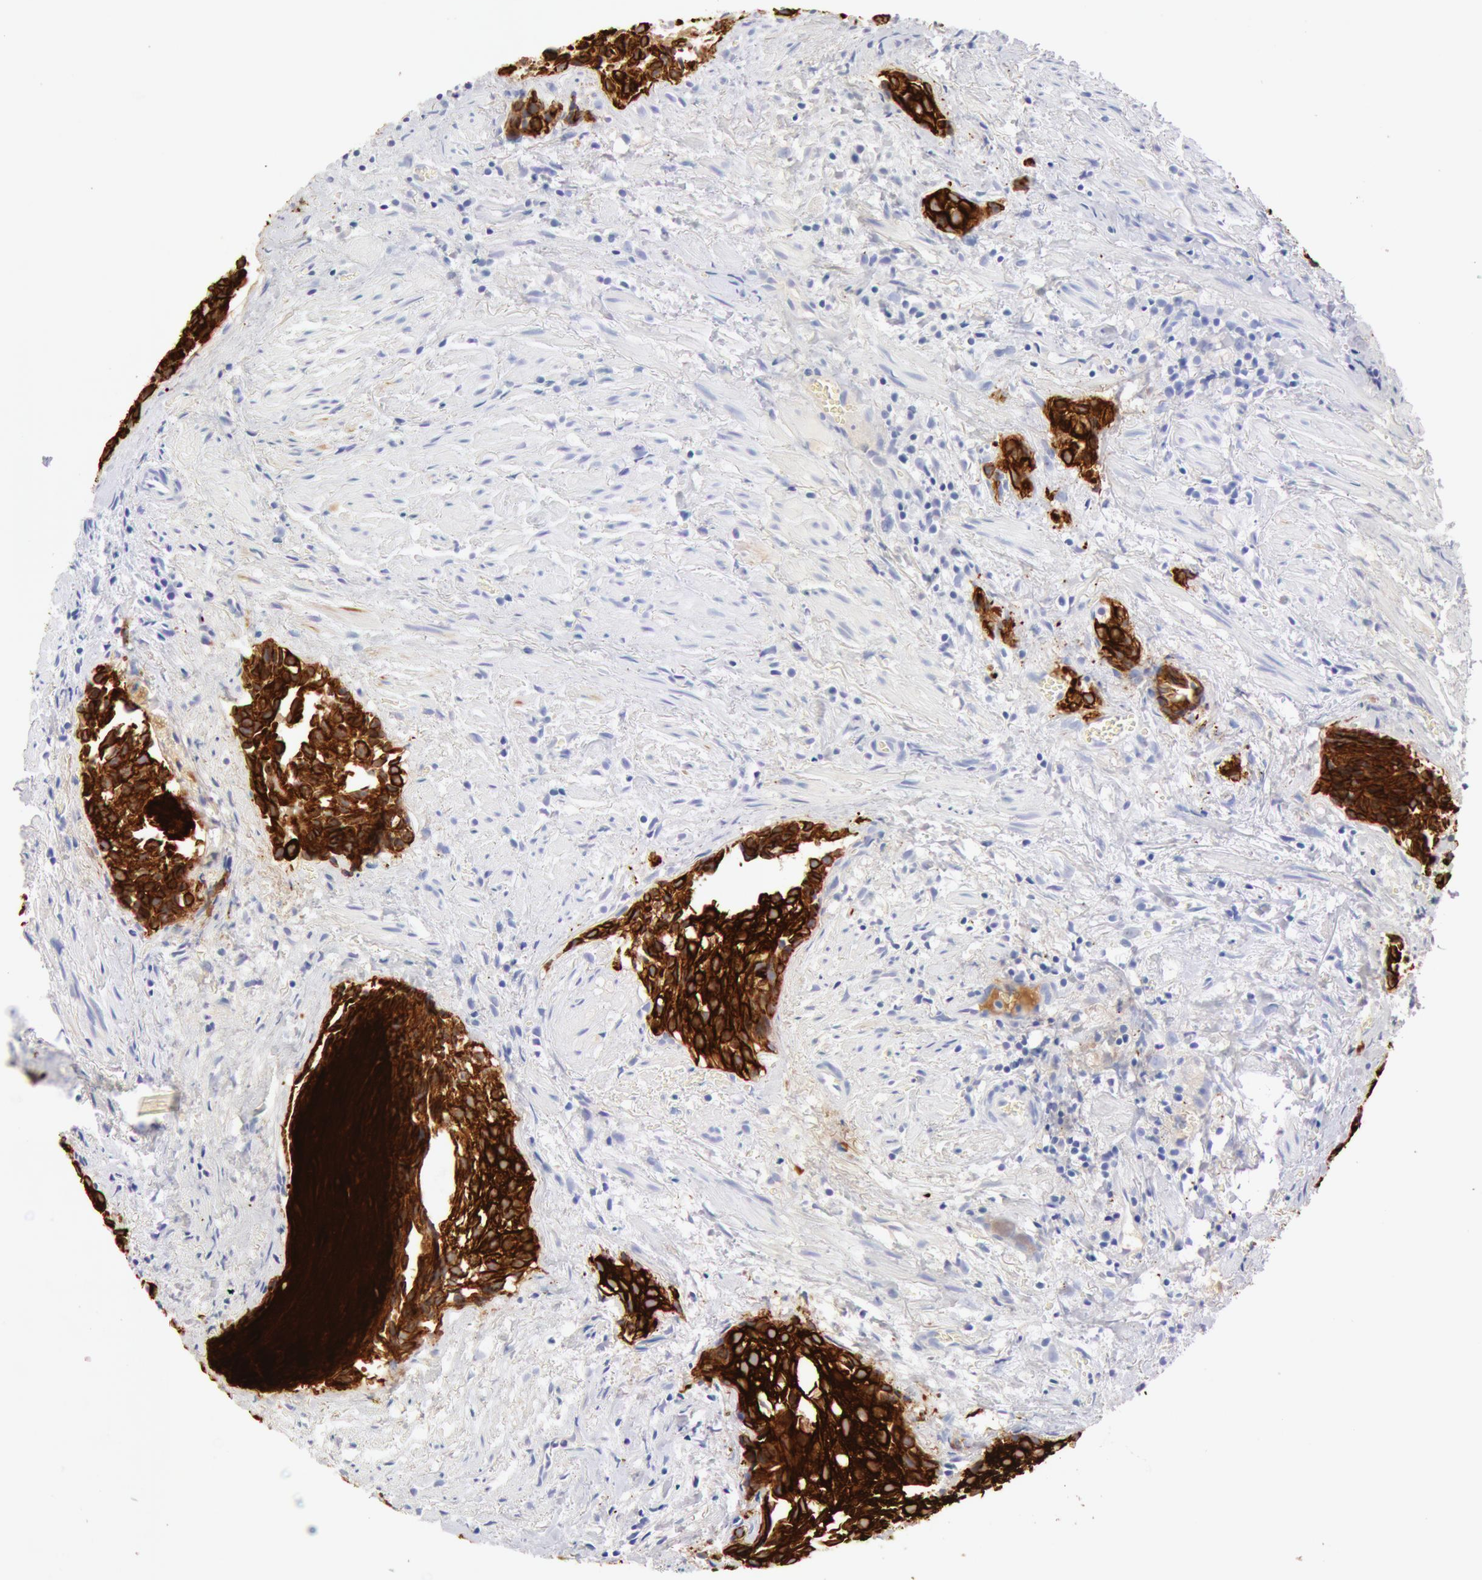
{"staining": {"intensity": "strong", "quantity": ">75%", "location": "cytoplasmic/membranous"}, "tissue": "urothelial cancer", "cell_type": "Tumor cells", "image_type": "cancer", "snomed": [{"axis": "morphology", "description": "Urothelial carcinoma, High grade"}, {"axis": "topography", "description": "Urinary bladder"}], "caption": "Tumor cells exhibit high levels of strong cytoplasmic/membranous positivity in approximately >75% of cells in human urothelial carcinoma (high-grade).", "gene": "KRT8", "patient": {"sex": "female", "age": 78}}